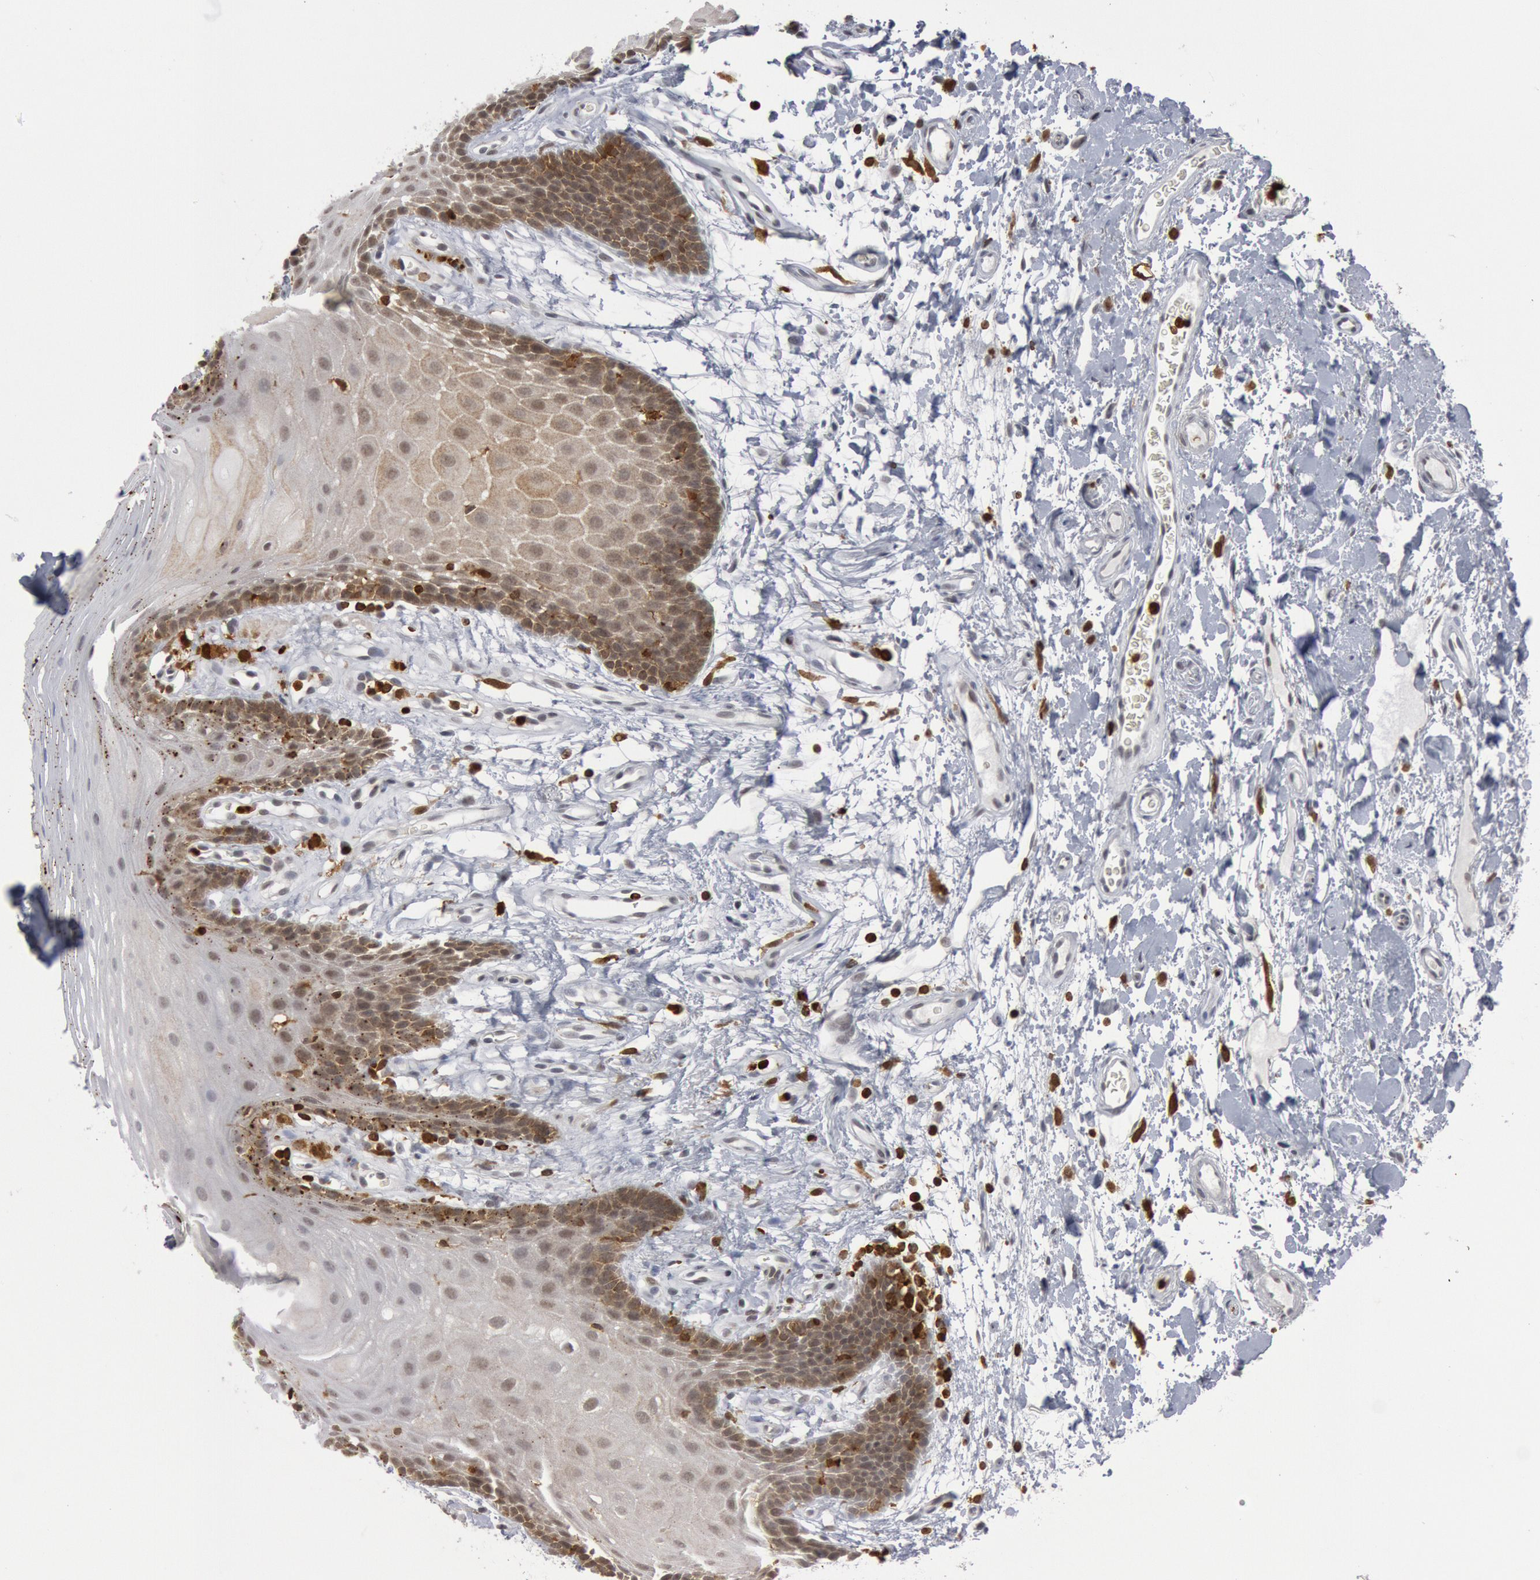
{"staining": {"intensity": "weak", "quantity": "25%-75%", "location": "cytoplasmic/membranous"}, "tissue": "oral mucosa", "cell_type": "Squamous epithelial cells", "image_type": "normal", "snomed": [{"axis": "morphology", "description": "Normal tissue, NOS"}, {"axis": "topography", "description": "Oral tissue"}], "caption": "The image shows staining of benign oral mucosa, revealing weak cytoplasmic/membranous protein expression (brown color) within squamous epithelial cells. (brown staining indicates protein expression, while blue staining denotes nuclei).", "gene": "PTPN6", "patient": {"sex": "male", "age": 62}}